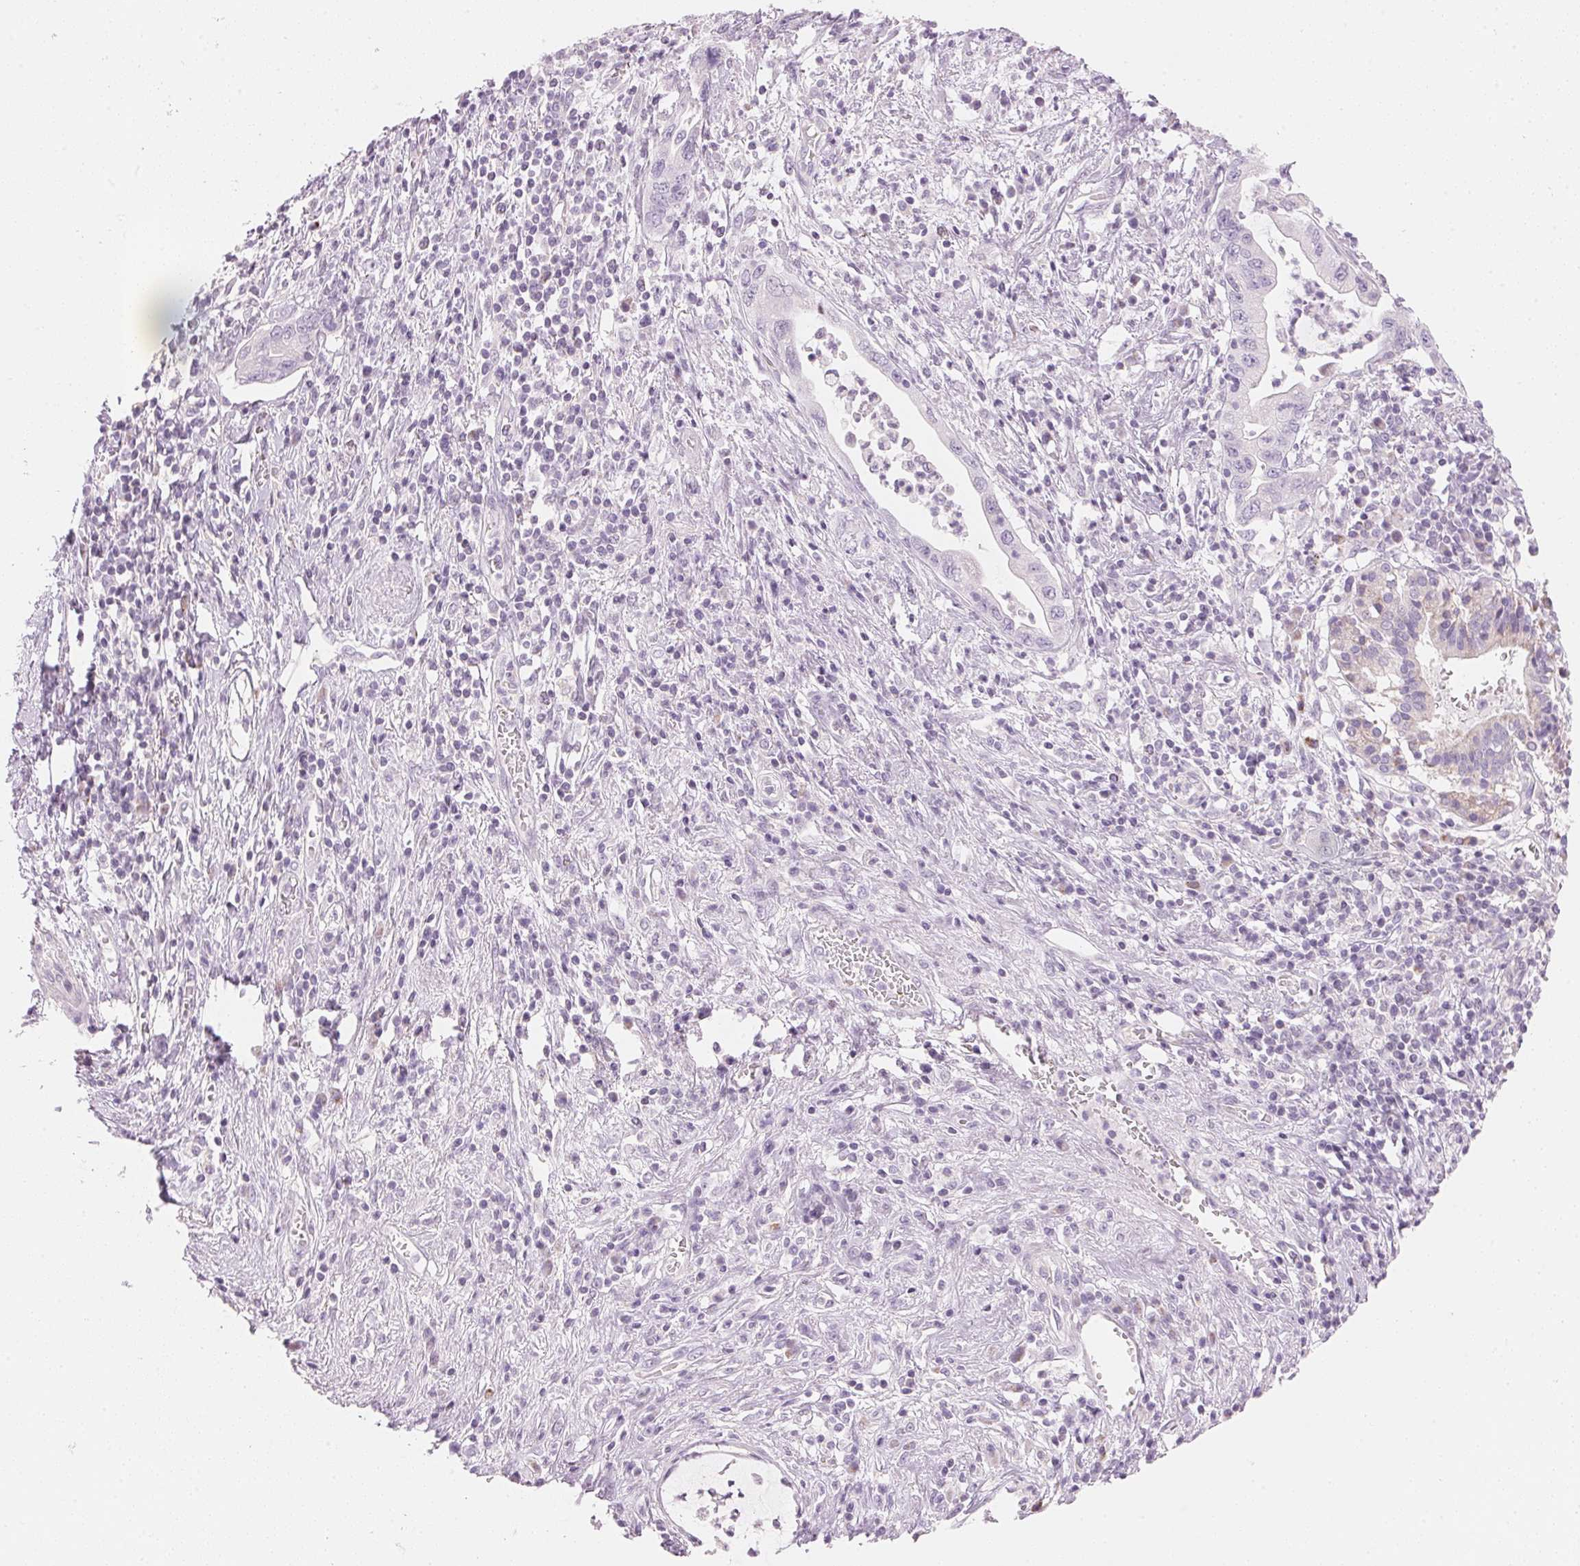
{"staining": {"intensity": "negative", "quantity": "none", "location": "none"}, "tissue": "pancreatic cancer", "cell_type": "Tumor cells", "image_type": "cancer", "snomed": [{"axis": "morphology", "description": "Adenocarcinoma, NOS"}, {"axis": "topography", "description": "Pancreas"}], "caption": "IHC image of neoplastic tissue: adenocarcinoma (pancreatic) stained with DAB (3,3'-diaminobenzidine) shows no significant protein staining in tumor cells.", "gene": "HOXB13", "patient": {"sex": "female", "age": 72}}